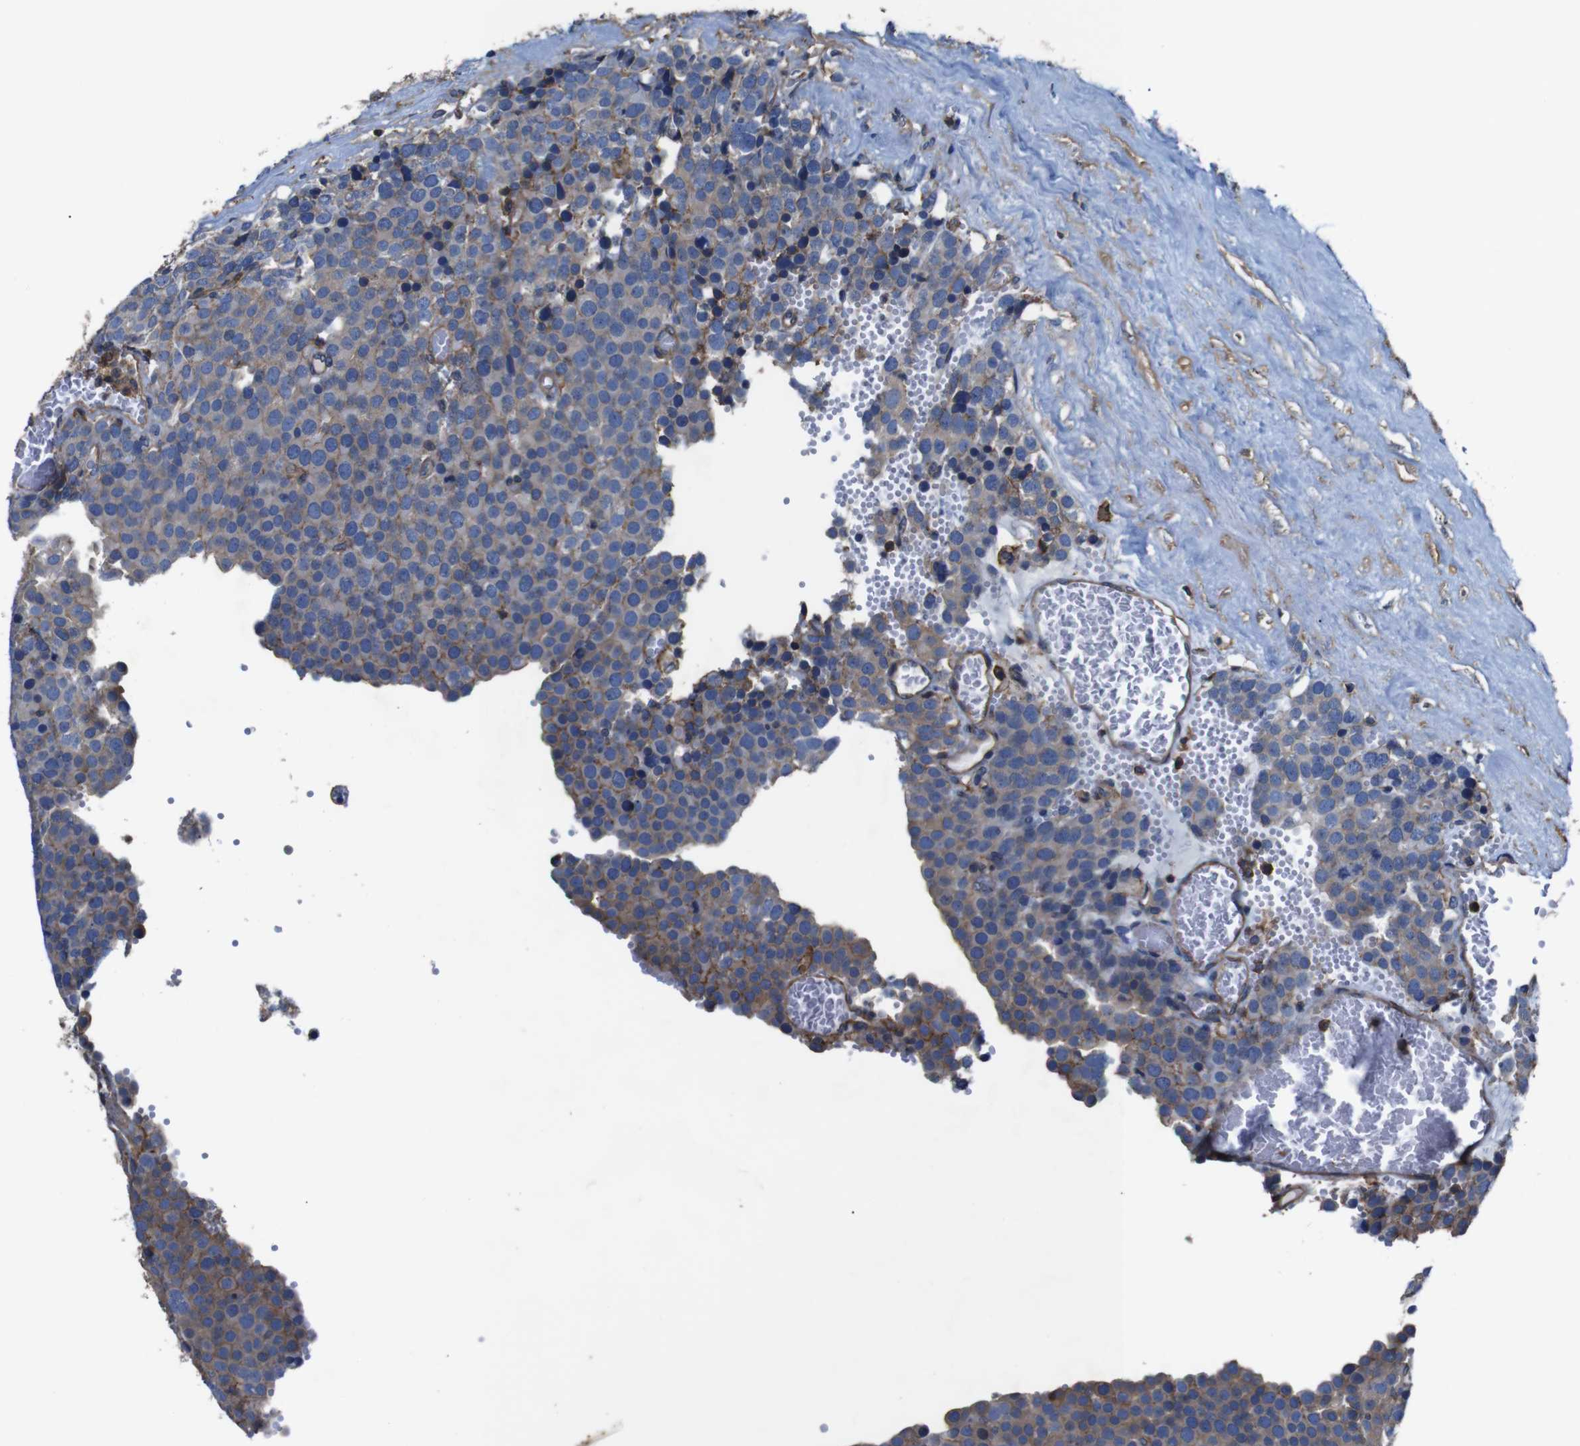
{"staining": {"intensity": "negative", "quantity": "none", "location": "none"}, "tissue": "testis cancer", "cell_type": "Tumor cells", "image_type": "cancer", "snomed": [{"axis": "morphology", "description": "Normal tissue, NOS"}, {"axis": "morphology", "description": "Seminoma, NOS"}, {"axis": "topography", "description": "Testis"}], "caption": "High power microscopy image of an IHC micrograph of seminoma (testis), revealing no significant staining in tumor cells.", "gene": "PI4KA", "patient": {"sex": "male", "age": 71}}